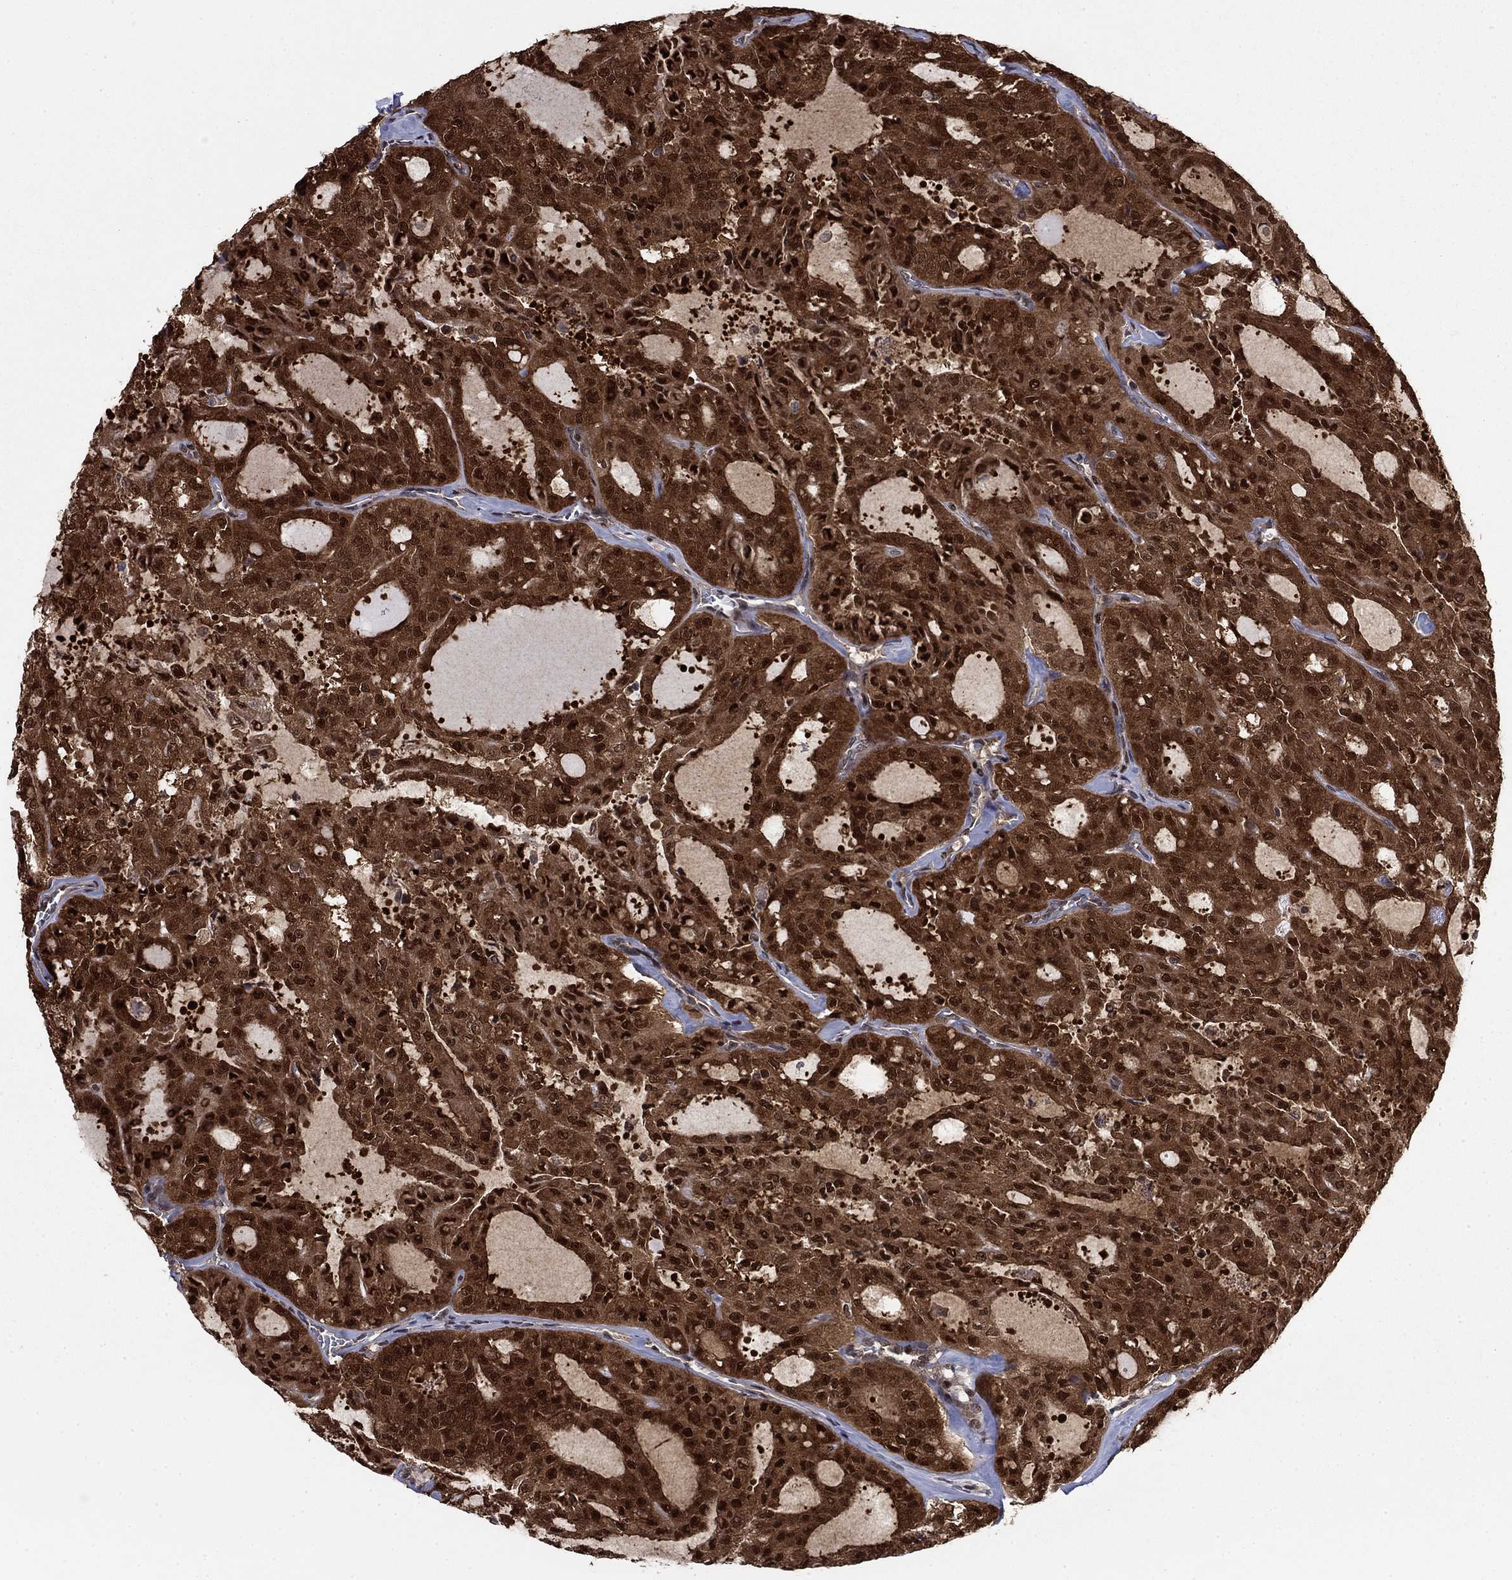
{"staining": {"intensity": "strong", "quantity": ">75%", "location": "cytoplasmic/membranous,nuclear"}, "tissue": "thyroid cancer", "cell_type": "Tumor cells", "image_type": "cancer", "snomed": [{"axis": "morphology", "description": "Follicular adenoma carcinoma, NOS"}, {"axis": "topography", "description": "Thyroid gland"}], "caption": "Immunohistochemistry (IHC) histopathology image of neoplastic tissue: human thyroid cancer stained using IHC displays high levels of strong protein expression localized specifically in the cytoplasmic/membranous and nuclear of tumor cells, appearing as a cytoplasmic/membranous and nuclear brown color.", "gene": "FKBP4", "patient": {"sex": "male", "age": 75}}